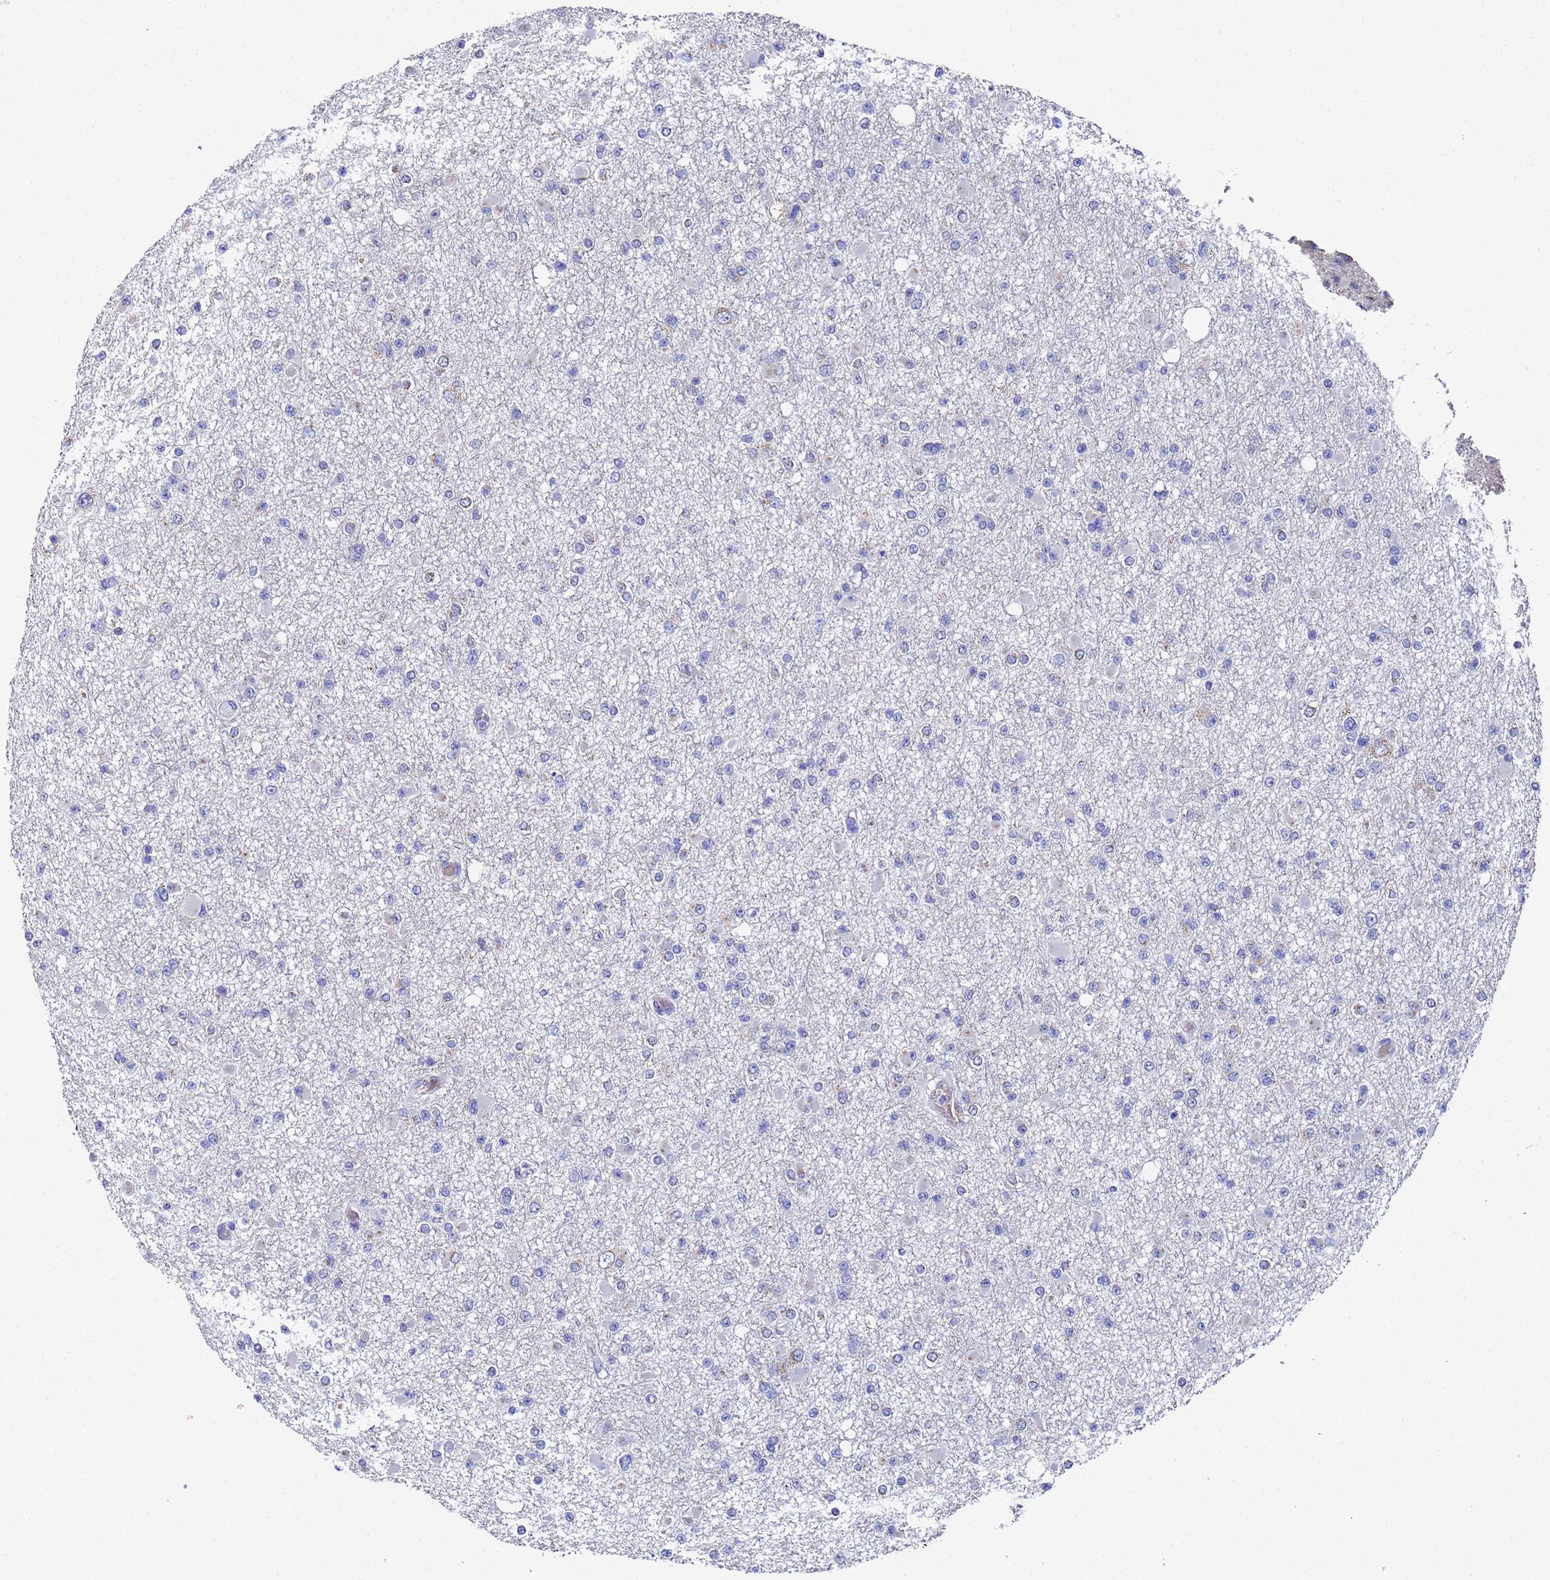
{"staining": {"intensity": "weak", "quantity": "<25%", "location": "cytoplasmic/membranous"}, "tissue": "glioma", "cell_type": "Tumor cells", "image_type": "cancer", "snomed": [{"axis": "morphology", "description": "Glioma, malignant, Low grade"}, {"axis": "topography", "description": "Brain"}], "caption": "Glioma stained for a protein using immunohistochemistry (IHC) displays no expression tumor cells.", "gene": "NSUN6", "patient": {"sex": "female", "age": 22}}